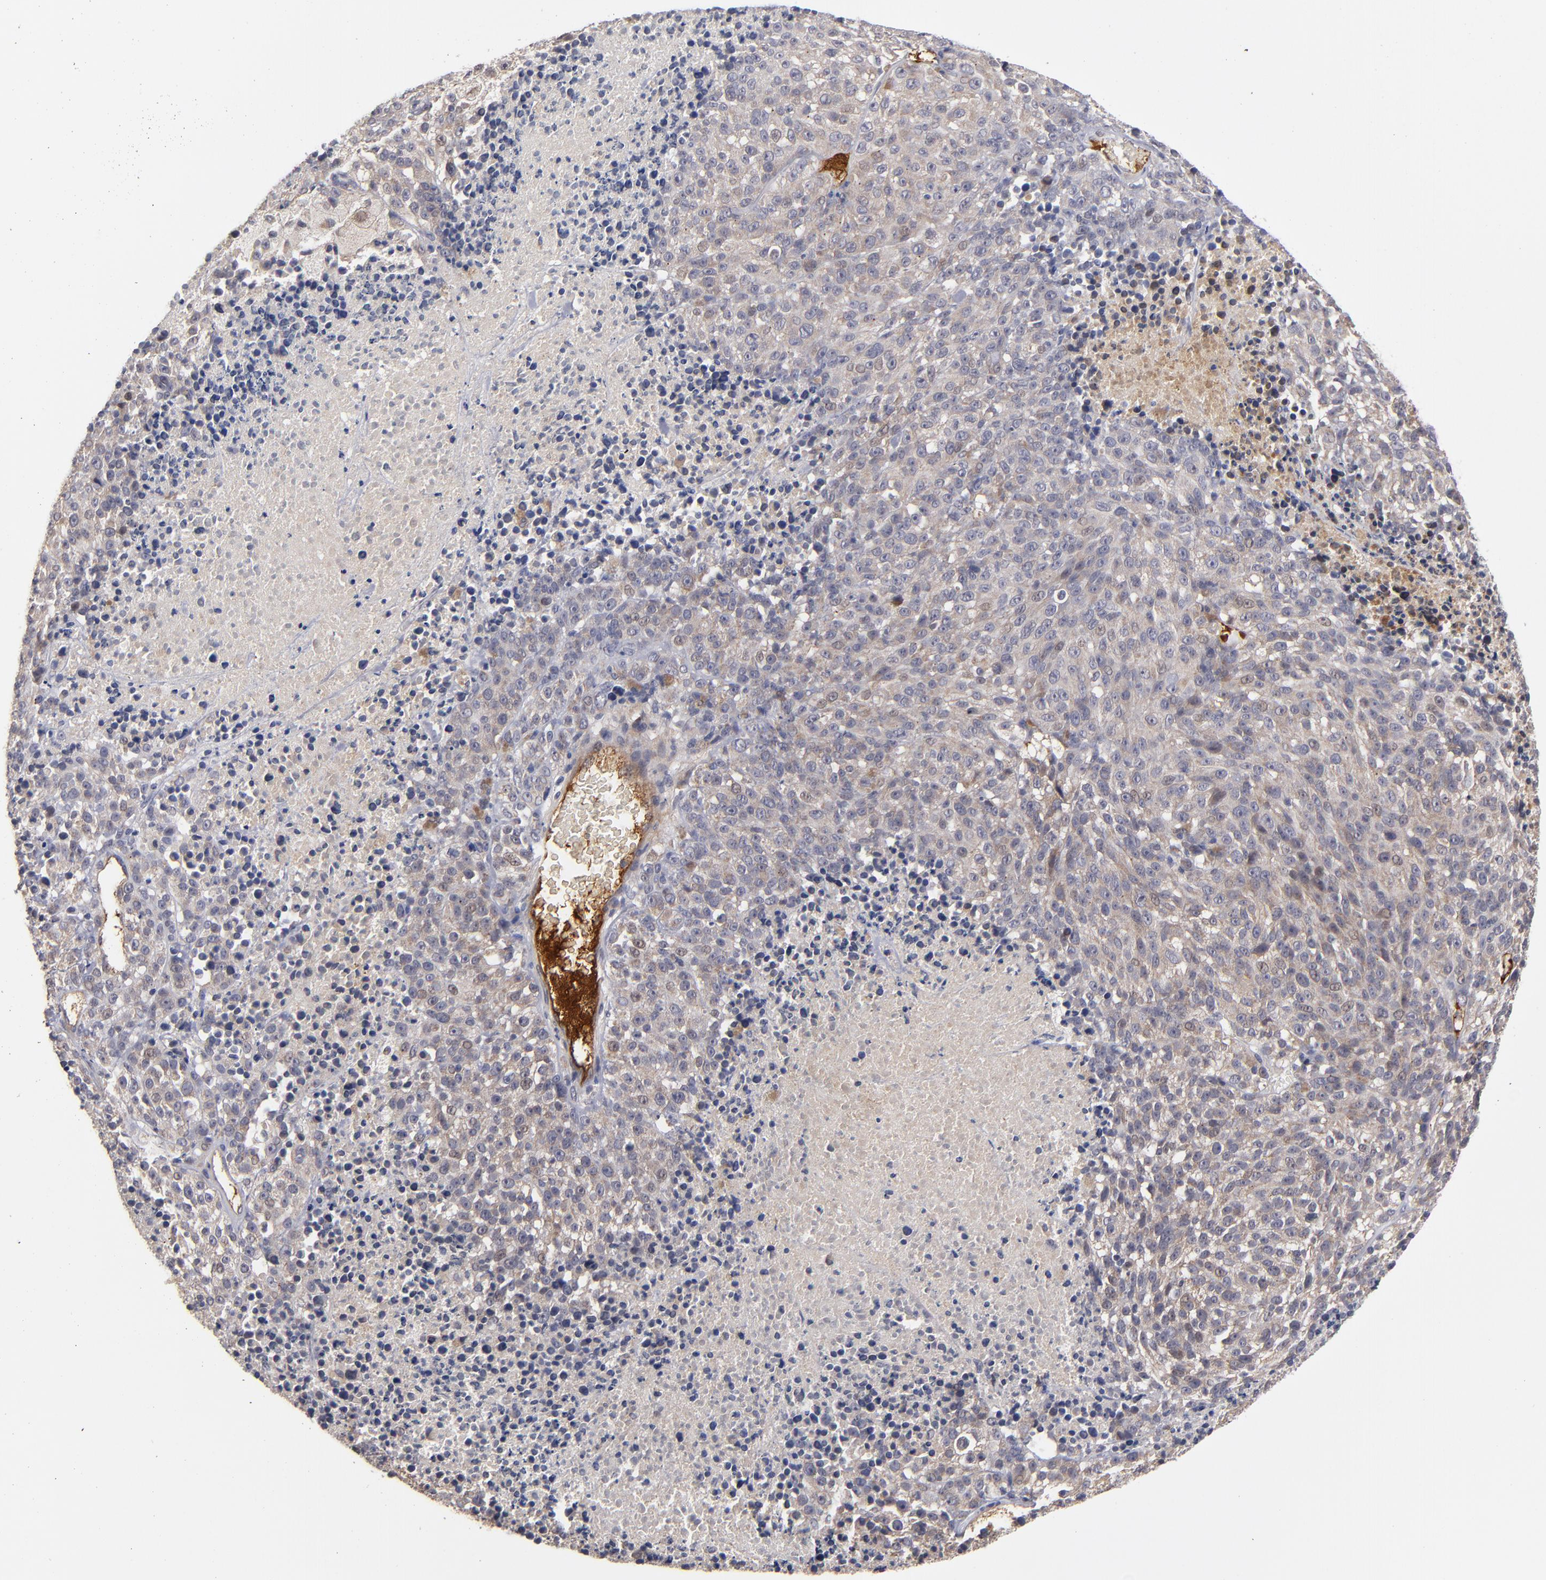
{"staining": {"intensity": "weak", "quantity": ">75%", "location": "cytoplasmic/membranous"}, "tissue": "melanoma", "cell_type": "Tumor cells", "image_type": "cancer", "snomed": [{"axis": "morphology", "description": "Malignant melanoma, Metastatic site"}, {"axis": "topography", "description": "Cerebral cortex"}], "caption": "Immunohistochemistry (IHC) micrograph of malignant melanoma (metastatic site) stained for a protein (brown), which displays low levels of weak cytoplasmic/membranous positivity in about >75% of tumor cells.", "gene": "EXD2", "patient": {"sex": "female", "age": 52}}